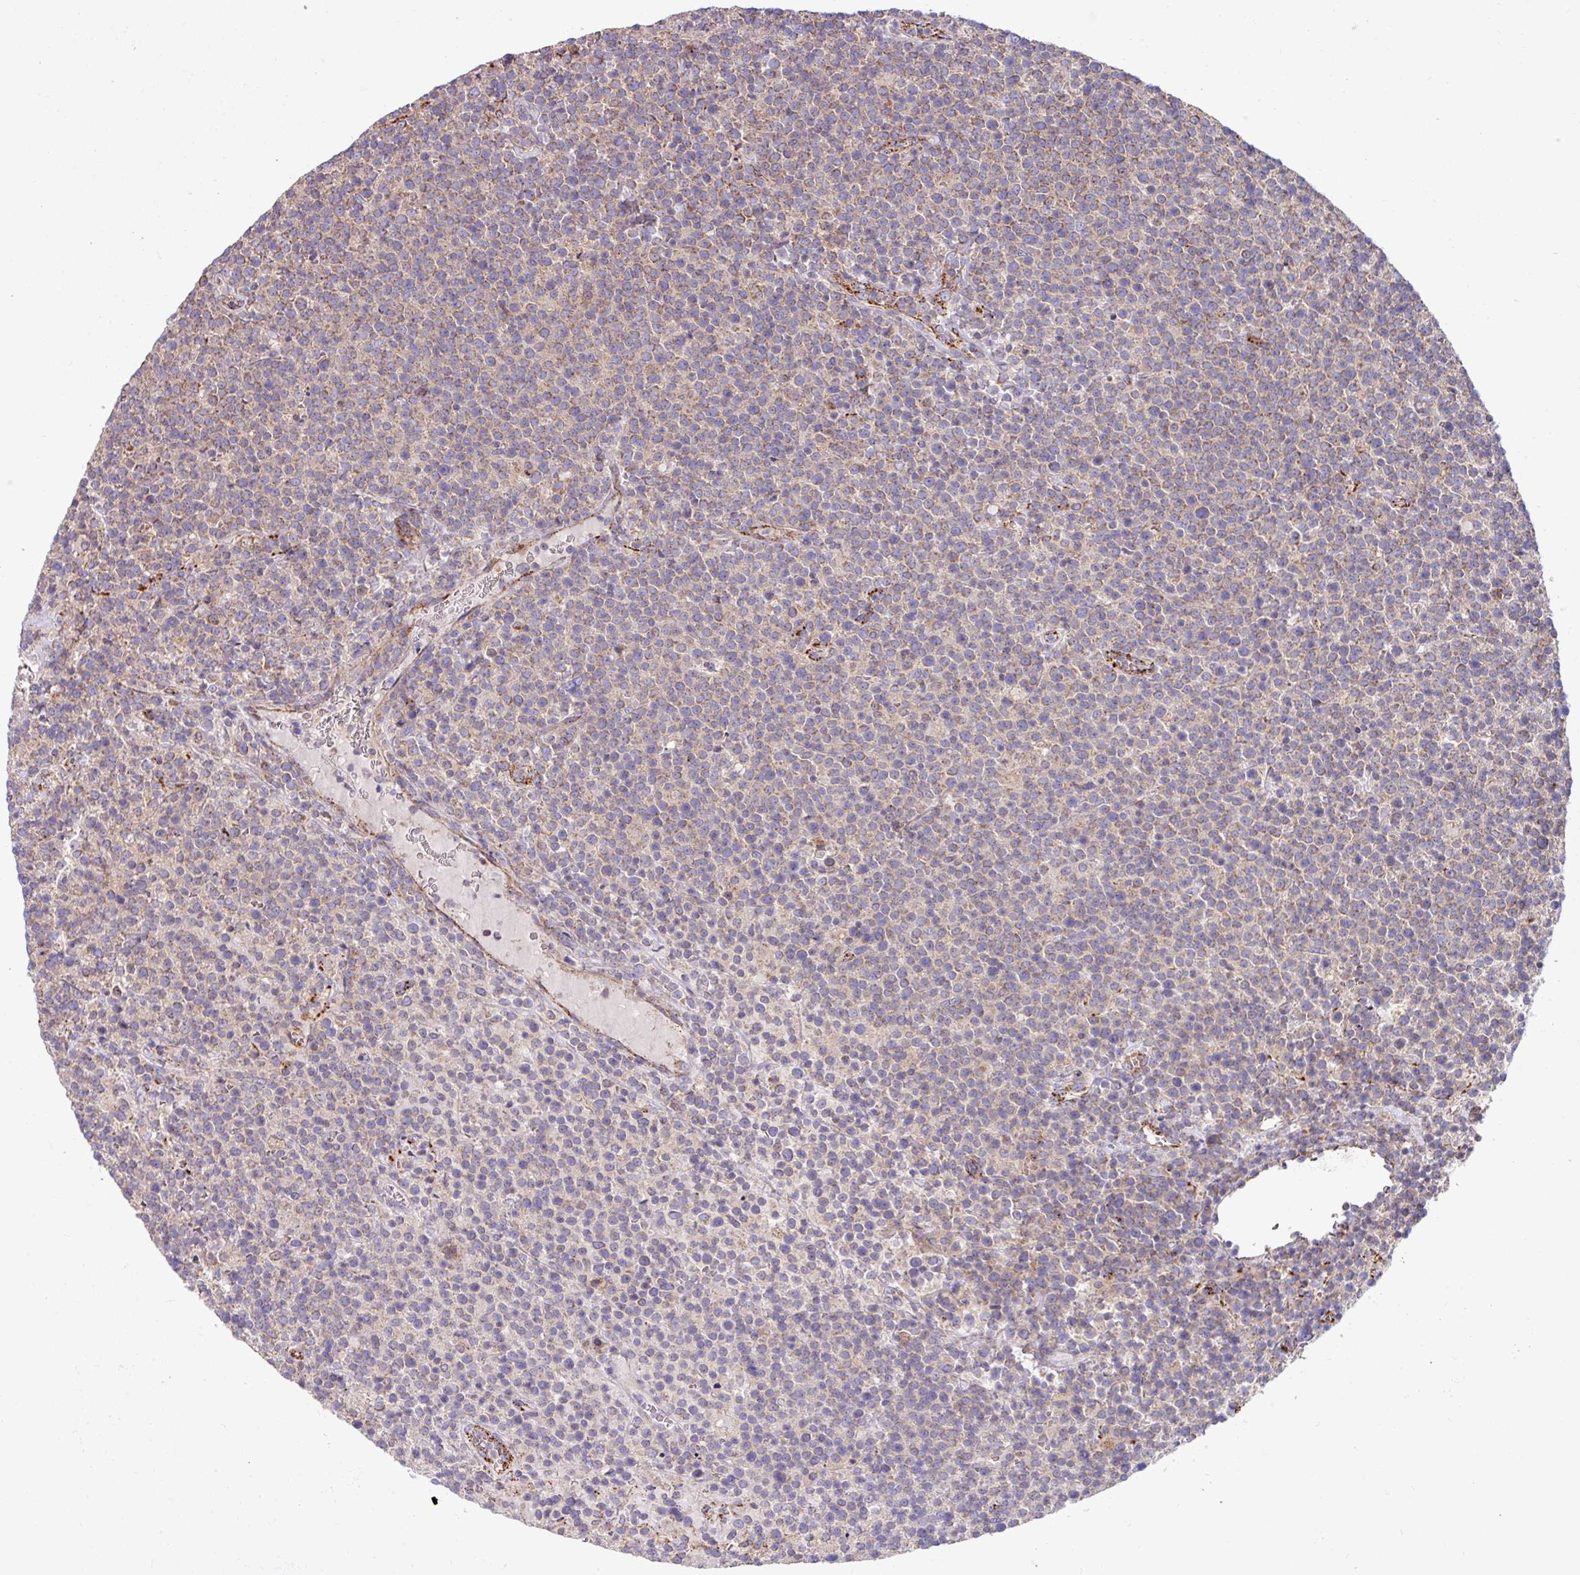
{"staining": {"intensity": "weak", "quantity": "25%-75%", "location": "cytoplasmic/membranous"}, "tissue": "lymphoma", "cell_type": "Tumor cells", "image_type": "cancer", "snomed": [{"axis": "morphology", "description": "Malignant lymphoma, non-Hodgkin's type, High grade"}, {"axis": "topography", "description": "Lymph node"}], "caption": "Tumor cells show weak cytoplasmic/membranous expression in approximately 25%-75% of cells in lymphoma.", "gene": "PPM1J", "patient": {"sex": "male", "age": 61}}